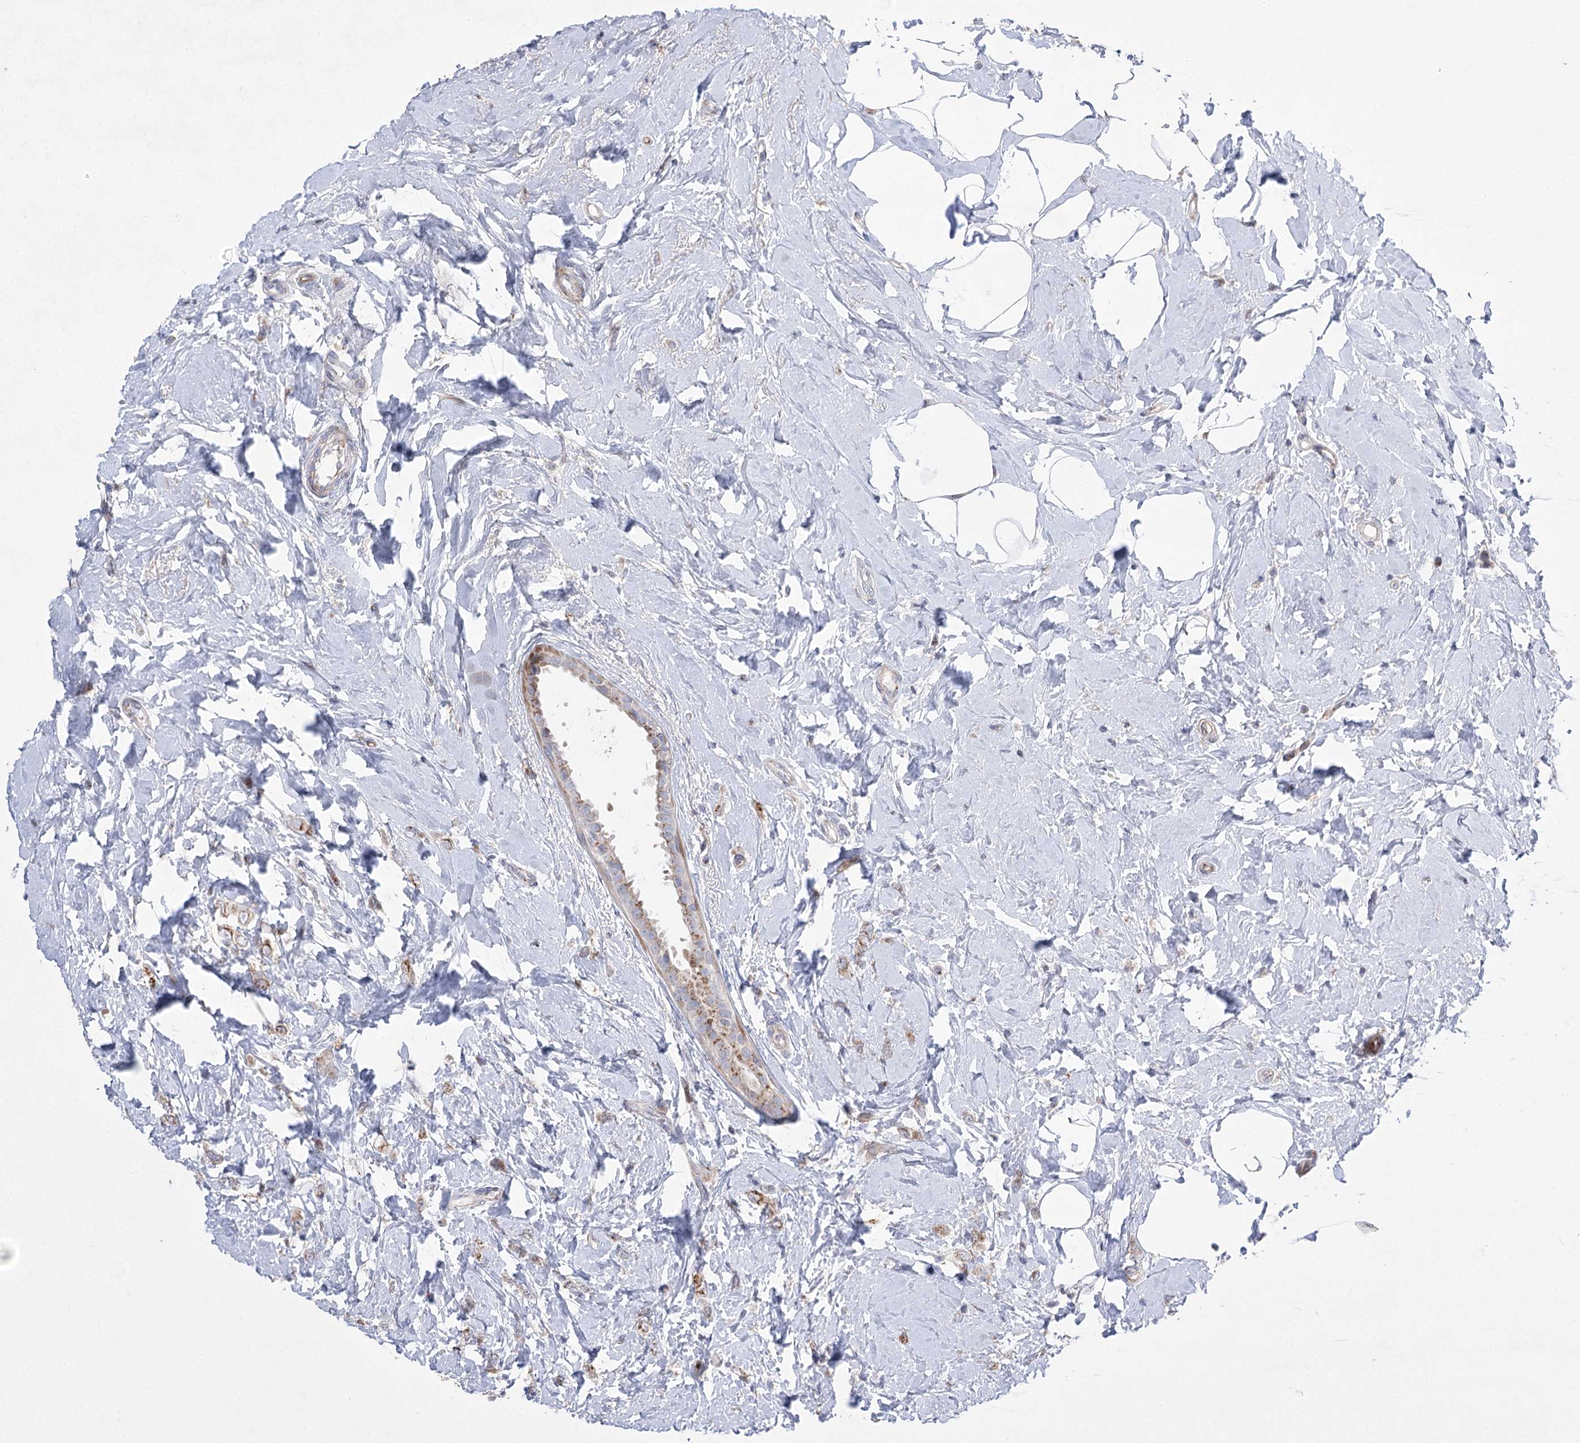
{"staining": {"intensity": "moderate", "quantity": "25%-75%", "location": "cytoplasmic/membranous"}, "tissue": "breast cancer", "cell_type": "Tumor cells", "image_type": "cancer", "snomed": [{"axis": "morphology", "description": "Lobular carcinoma"}, {"axis": "topography", "description": "Breast"}], "caption": "Moderate cytoplasmic/membranous protein expression is present in approximately 25%-75% of tumor cells in breast cancer (lobular carcinoma).", "gene": "NME7", "patient": {"sex": "female", "age": 47}}